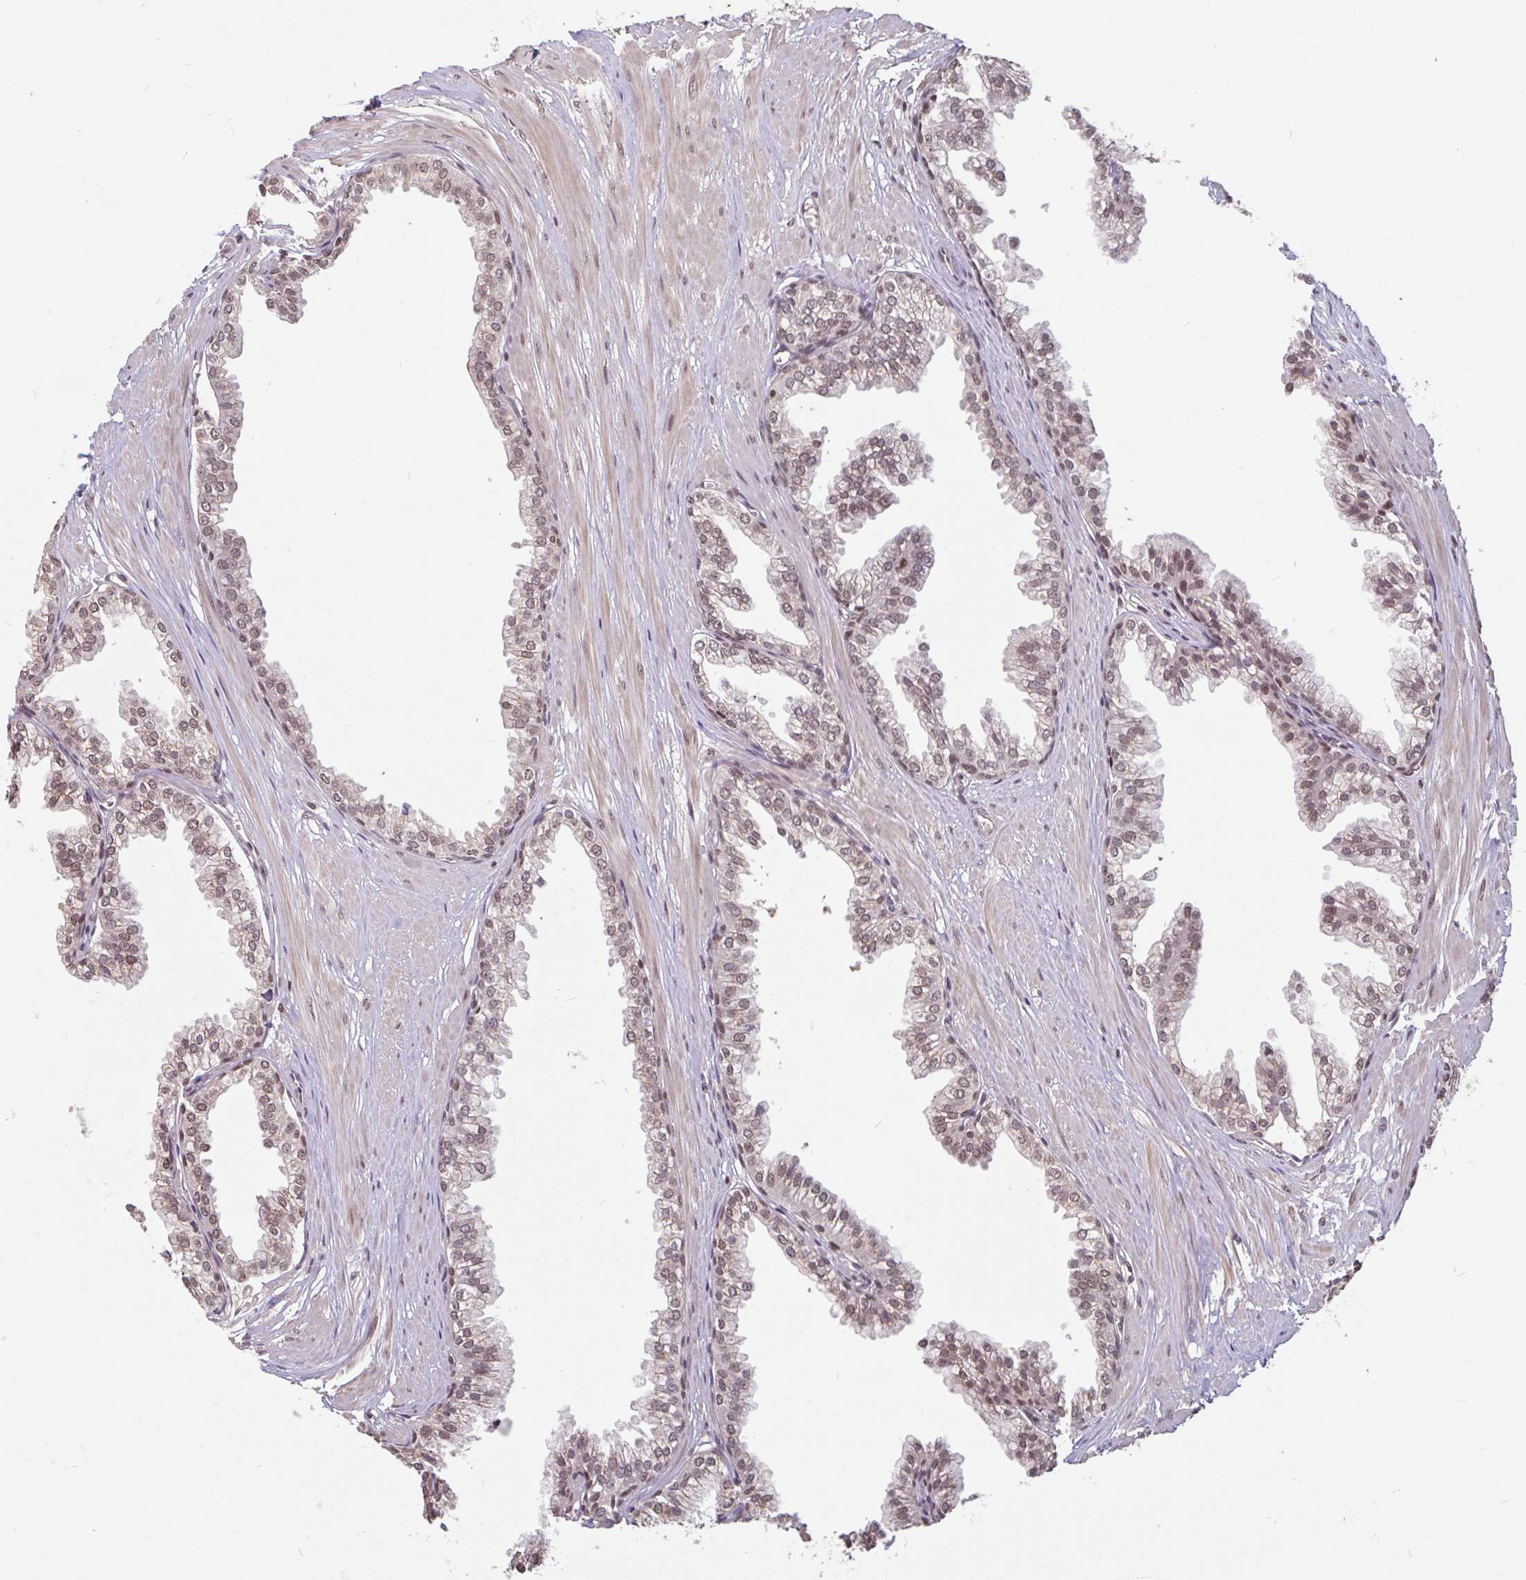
{"staining": {"intensity": "moderate", "quantity": ">75%", "location": "nuclear"}, "tissue": "prostate", "cell_type": "Glandular cells", "image_type": "normal", "snomed": [{"axis": "morphology", "description": "Normal tissue, NOS"}, {"axis": "topography", "description": "Prostate"}, {"axis": "topography", "description": "Peripheral nerve tissue"}], "caption": "Moderate nuclear expression is seen in approximately >75% of glandular cells in normal prostate.", "gene": "DR1", "patient": {"sex": "male", "age": 55}}